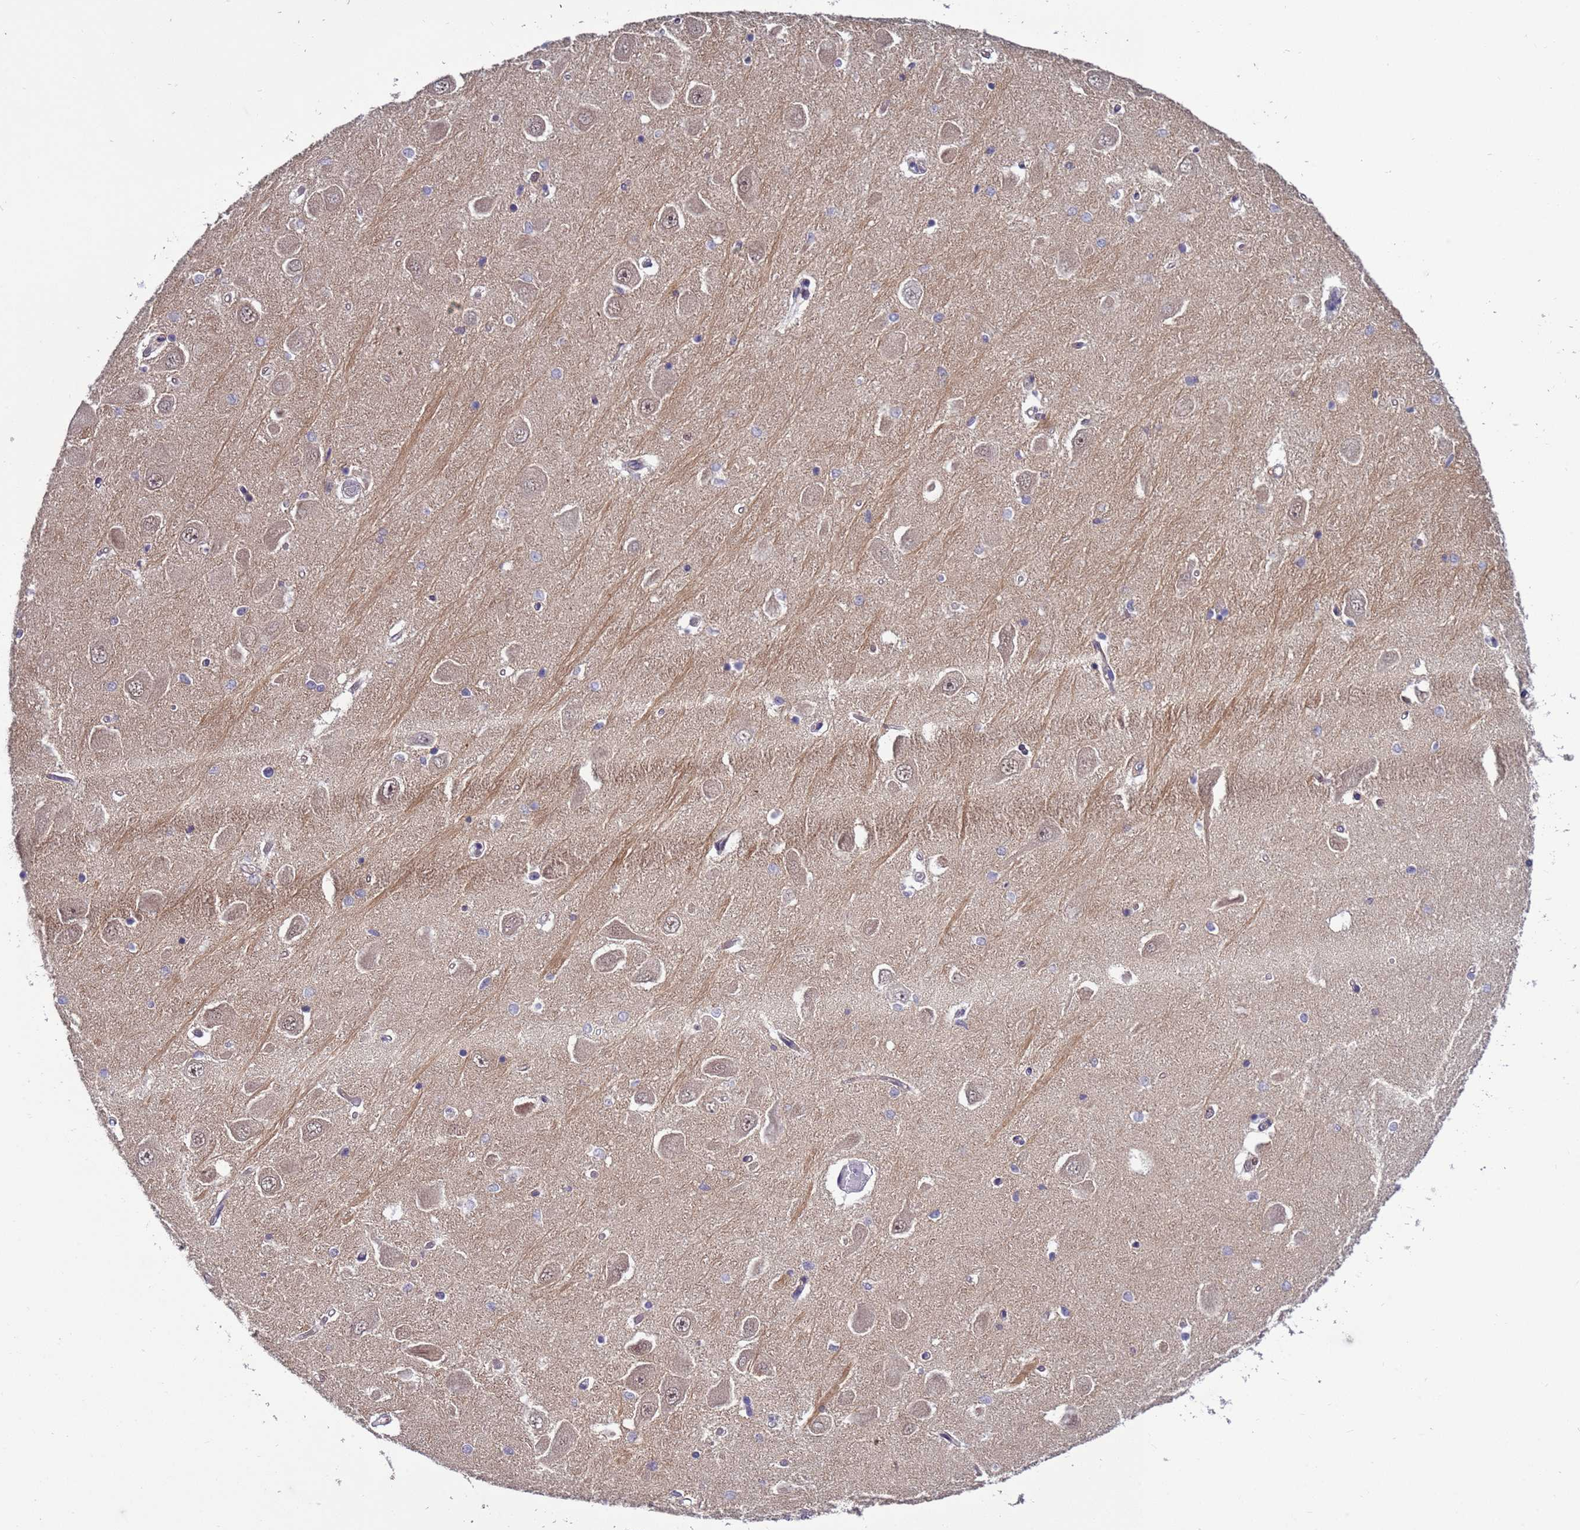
{"staining": {"intensity": "negative", "quantity": "none", "location": "none"}, "tissue": "hippocampus", "cell_type": "Glial cells", "image_type": "normal", "snomed": [{"axis": "morphology", "description": "Normal tissue, NOS"}, {"axis": "topography", "description": "Hippocampus"}], "caption": "This is an immunohistochemistry micrograph of benign human hippocampus. There is no expression in glial cells.", "gene": "SHC3", "patient": {"sex": "male", "age": 45}}